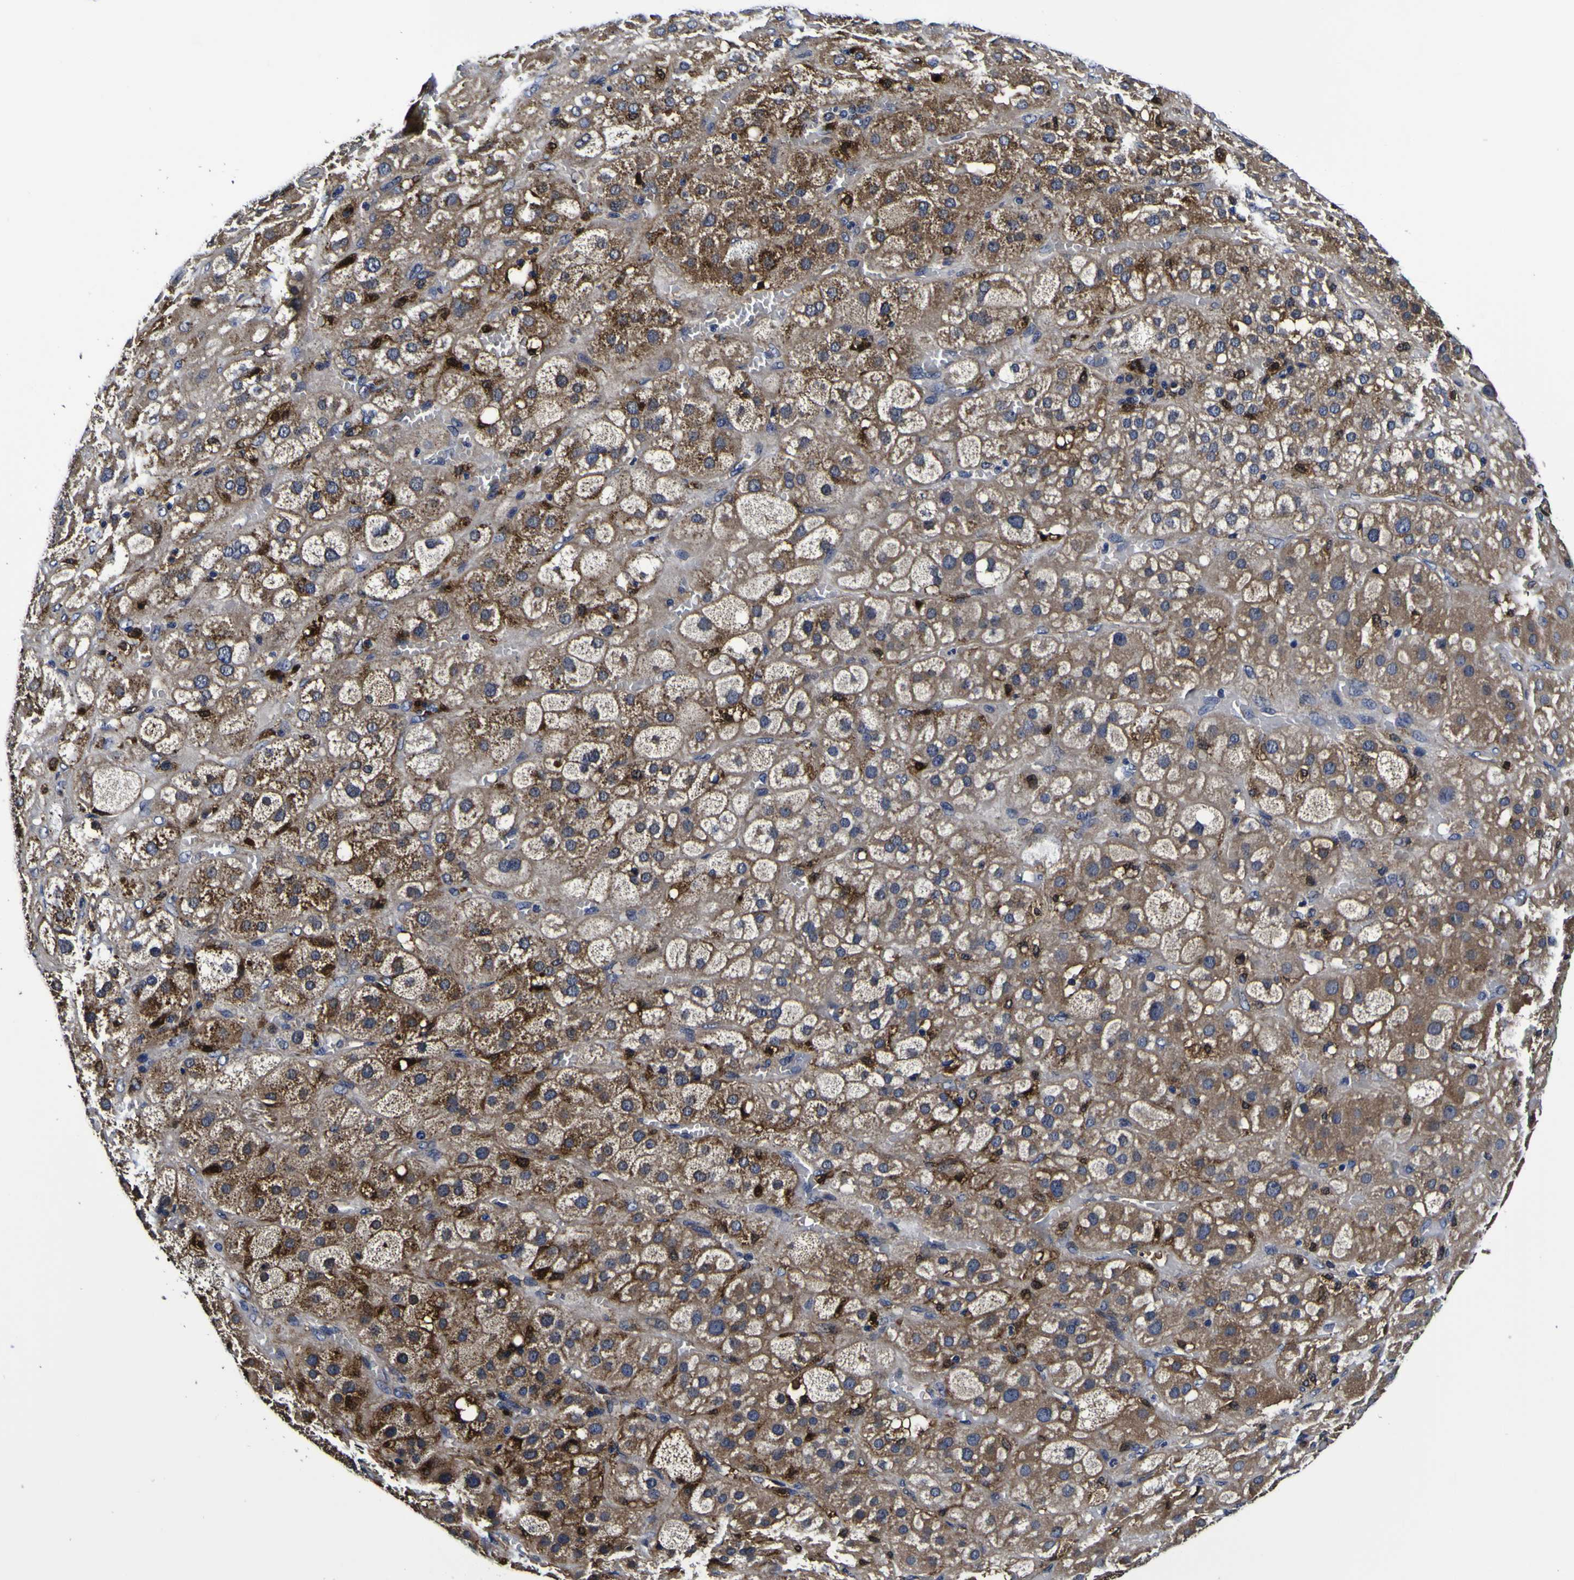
{"staining": {"intensity": "moderate", "quantity": "<25%", "location": "cytoplasmic/membranous"}, "tissue": "adrenal gland", "cell_type": "Glandular cells", "image_type": "normal", "snomed": [{"axis": "morphology", "description": "Normal tissue, NOS"}, {"axis": "topography", "description": "Adrenal gland"}], "caption": "Immunohistochemistry histopathology image of unremarkable human adrenal gland stained for a protein (brown), which reveals low levels of moderate cytoplasmic/membranous staining in approximately <25% of glandular cells.", "gene": "GPX1", "patient": {"sex": "female", "age": 47}}